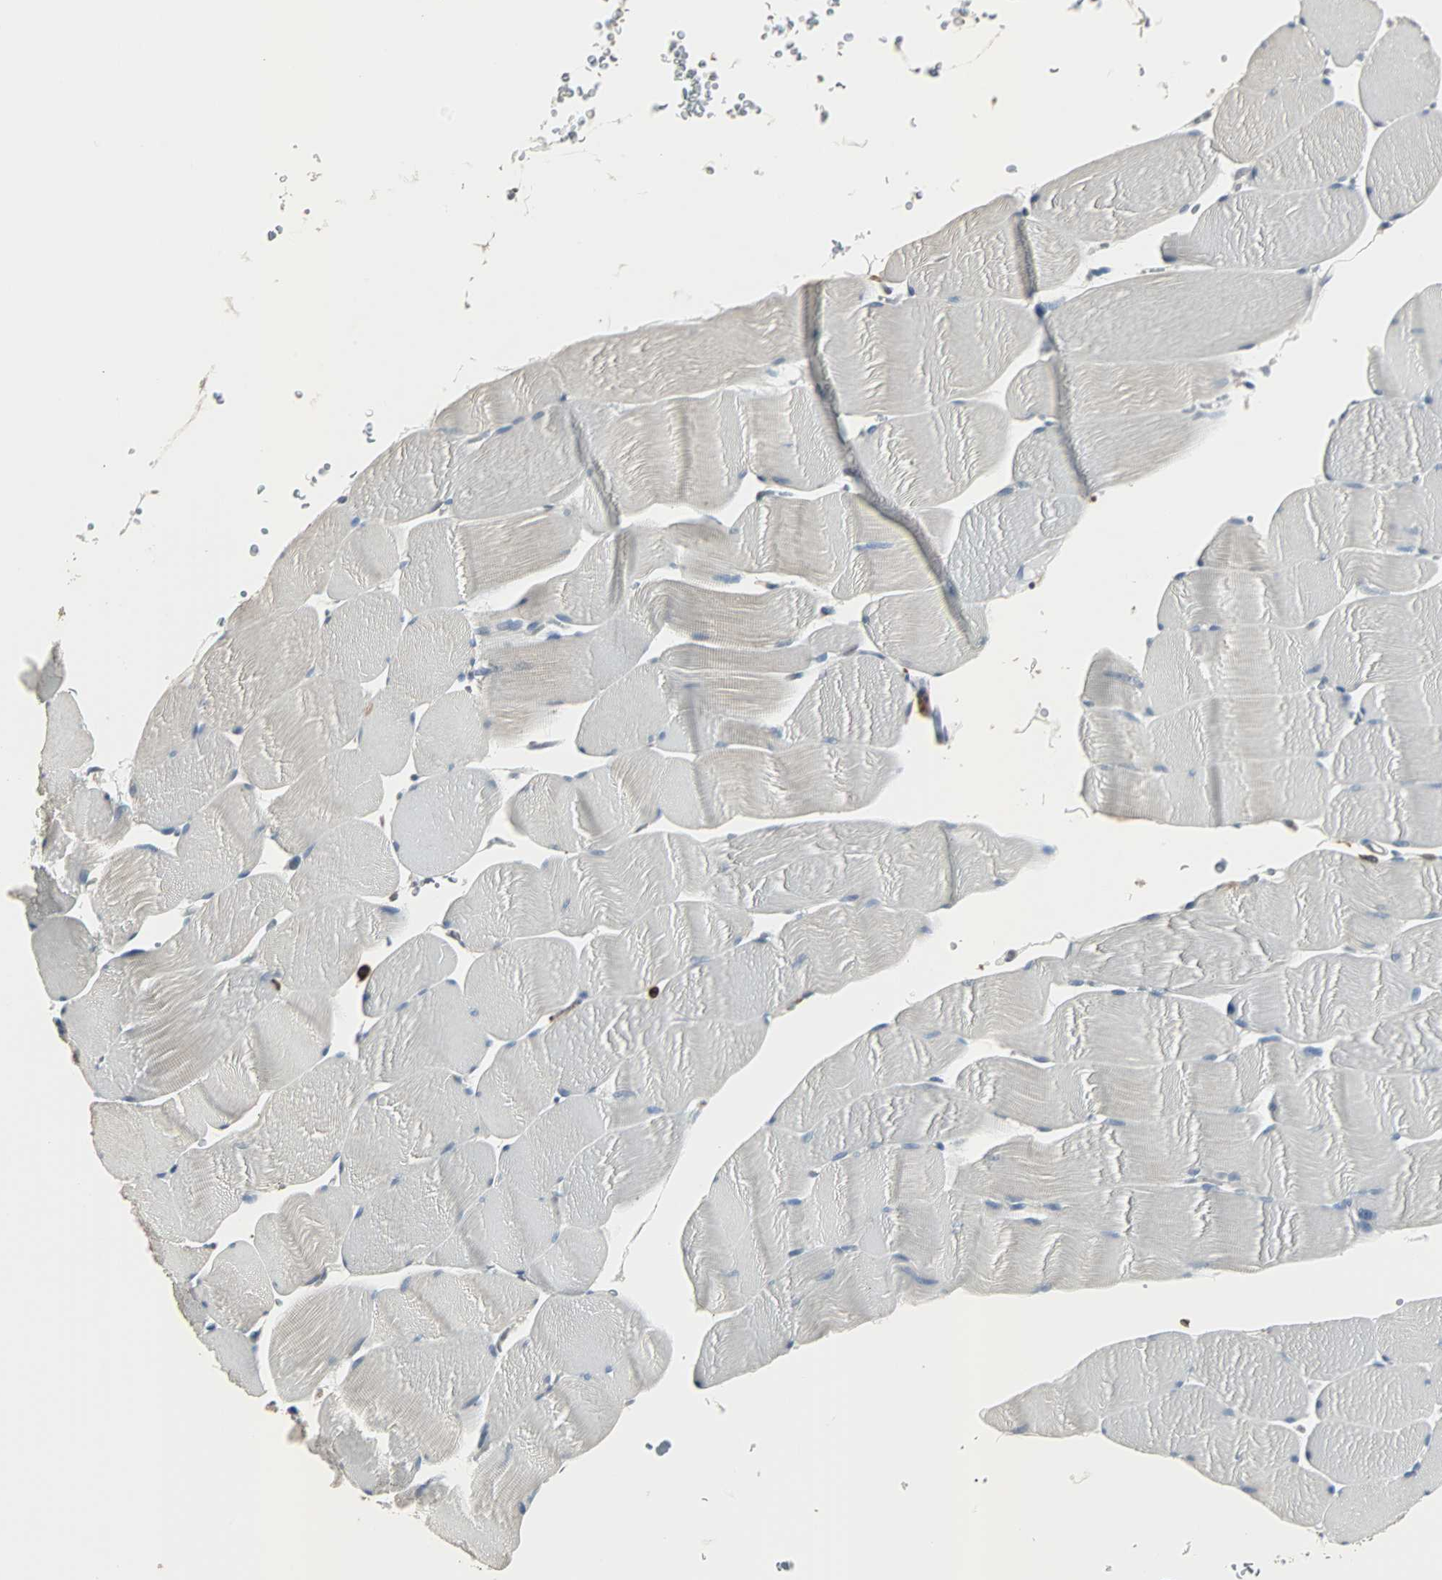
{"staining": {"intensity": "negative", "quantity": "none", "location": "none"}, "tissue": "skeletal muscle", "cell_type": "Myocytes", "image_type": "normal", "snomed": [{"axis": "morphology", "description": "Normal tissue, NOS"}, {"axis": "topography", "description": "Skeletal muscle"}], "caption": "IHC photomicrograph of benign skeletal muscle: human skeletal muscle stained with DAB (3,3'-diaminobenzidine) displays no significant protein staining in myocytes.", "gene": "LRRFIP1", "patient": {"sex": "male", "age": 62}}